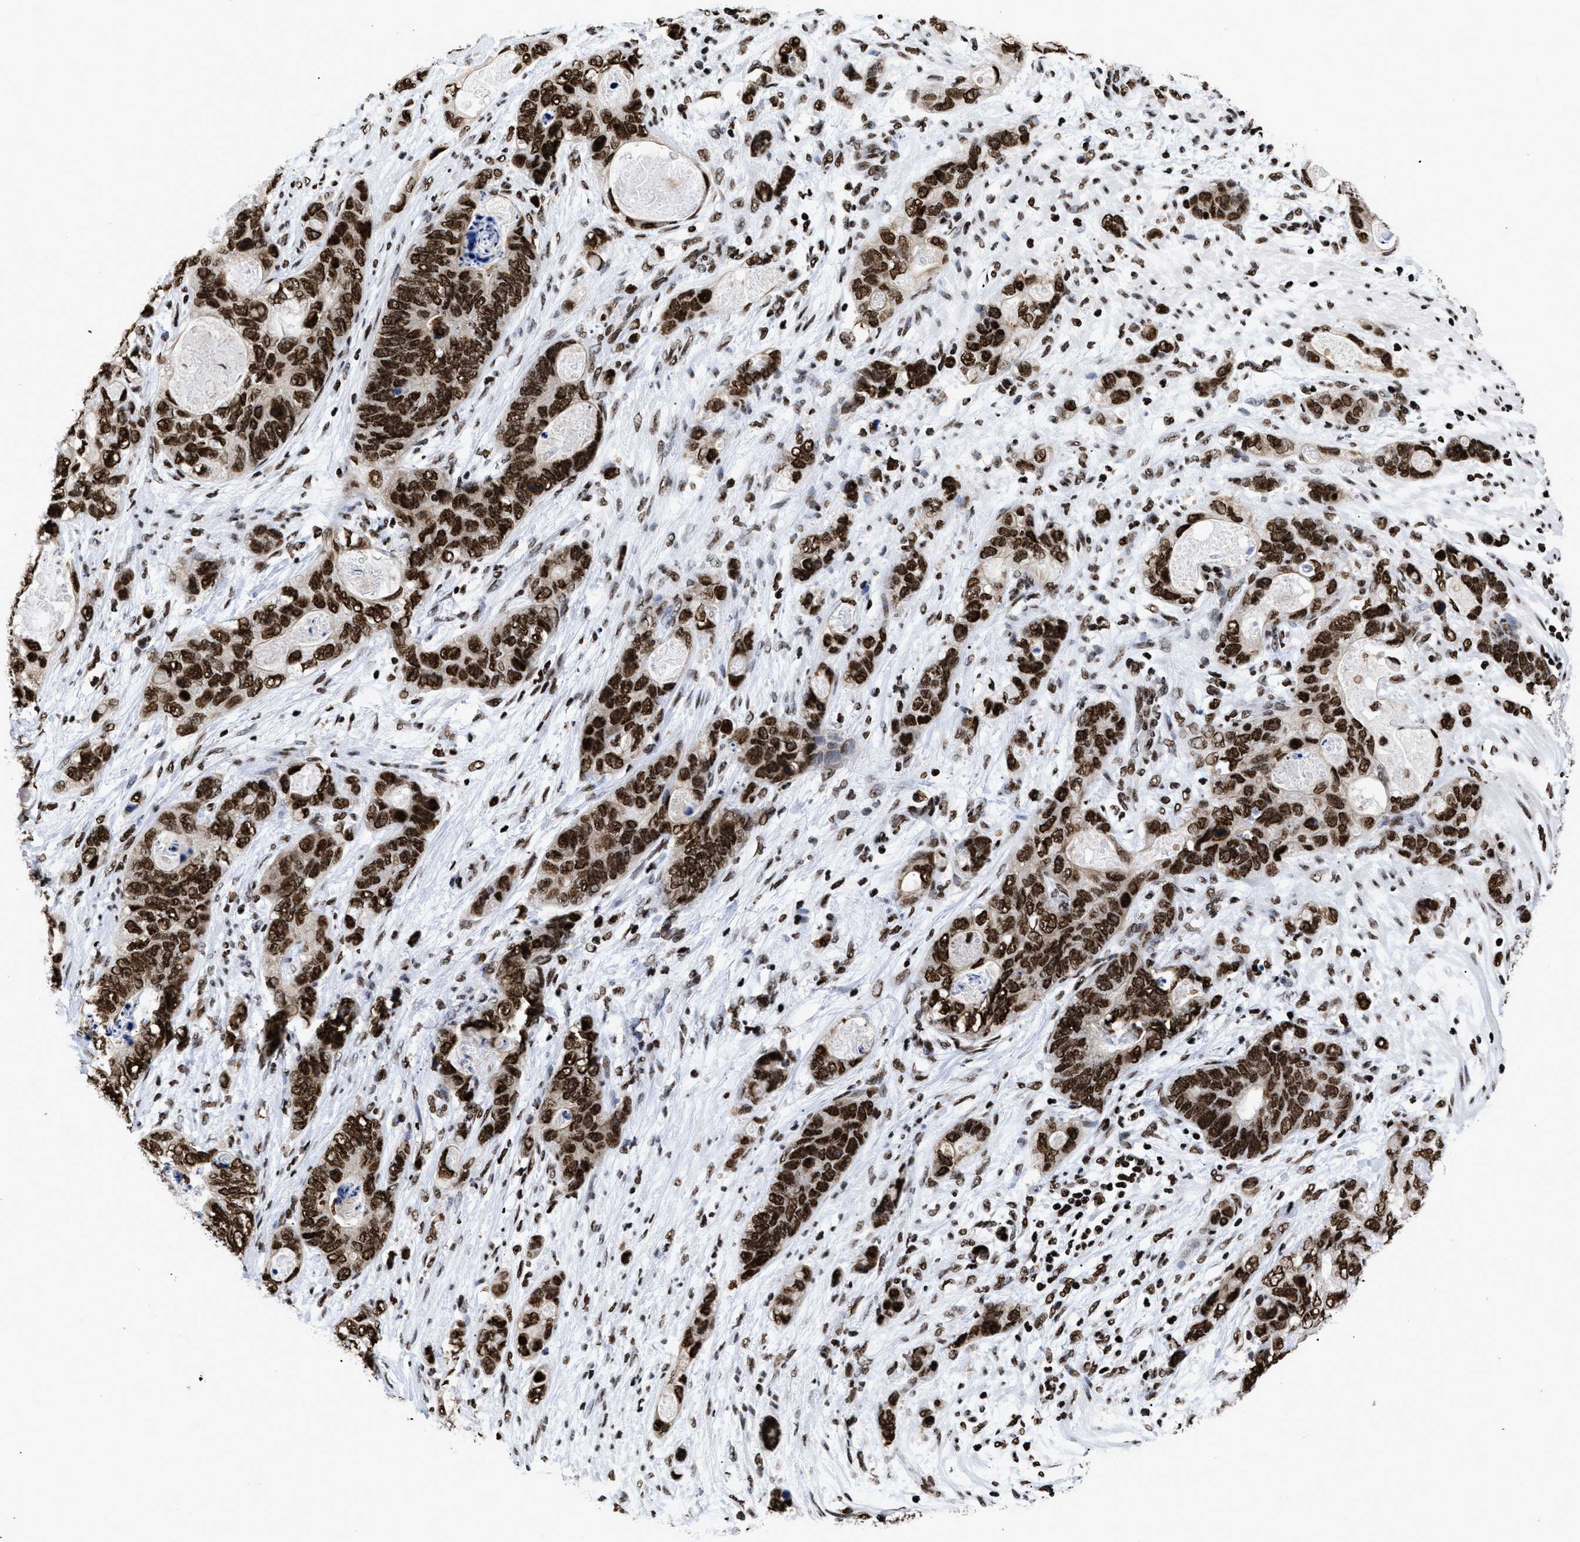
{"staining": {"intensity": "strong", "quantity": ">75%", "location": "nuclear"}, "tissue": "stomach cancer", "cell_type": "Tumor cells", "image_type": "cancer", "snomed": [{"axis": "morphology", "description": "Normal tissue, NOS"}, {"axis": "morphology", "description": "Adenocarcinoma, NOS"}, {"axis": "topography", "description": "Stomach"}], "caption": "This histopathology image shows stomach cancer (adenocarcinoma) stained with immunohistochemistry to label a protein in brown. The nuclear of tumor cells show strong positivity for the protein. Nuclei are counter-stained blue.", "gene": "CALHM3", "patient": {"sex": "female", "age": 89}}